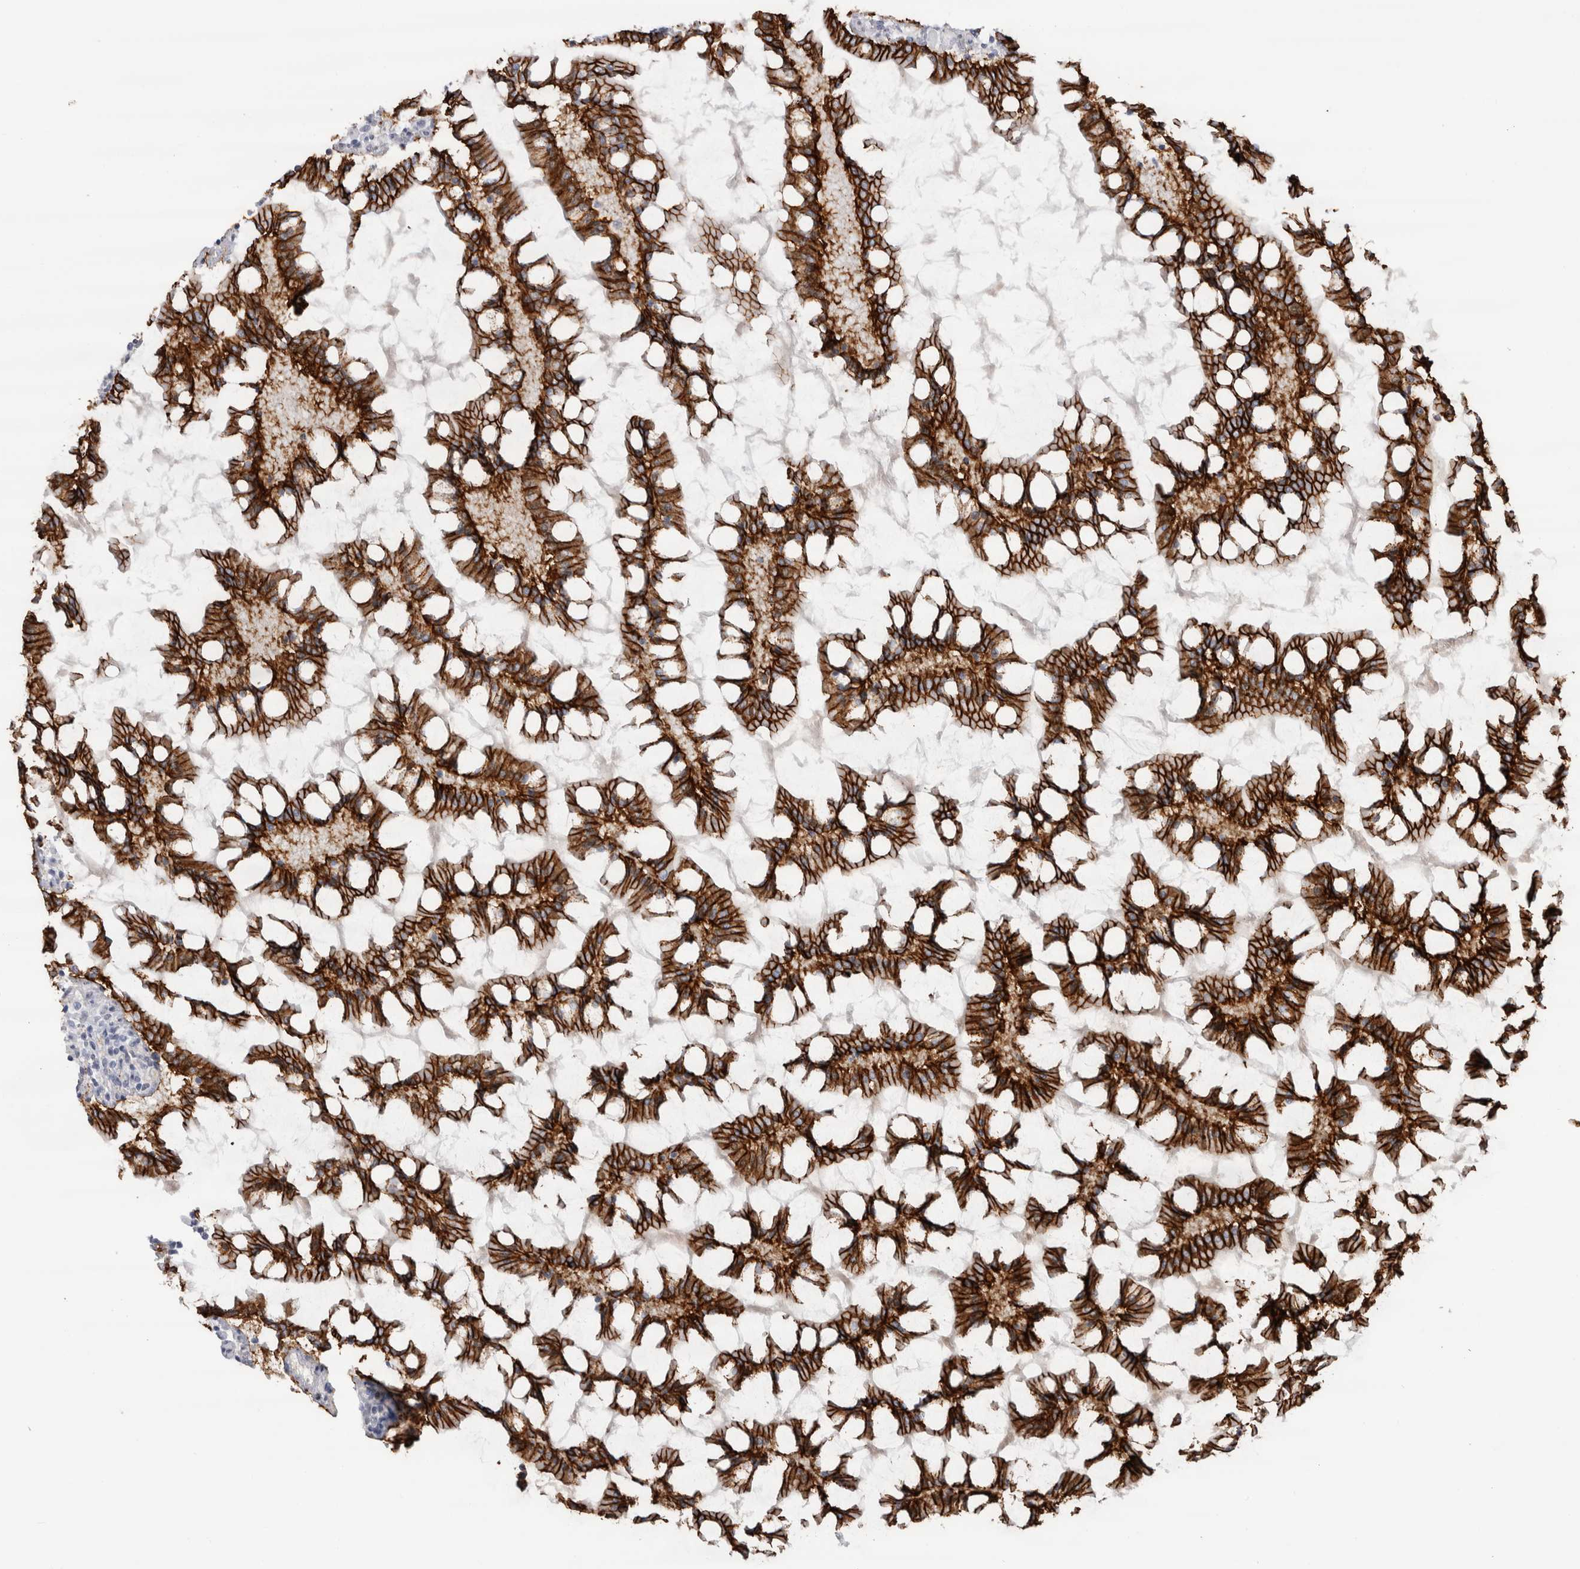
{"staining": {"intensity": "strong", "quantity": ">75%", "location": "cytoplasmic/membranous"}, "tissue": "small intestine", "cell_type": "Glandular cells", "image_type": "normal", "snomed": [{"axis": "morphology", "description": "Normal tissue, NOS"}, {"axis": "topography", "description": "Small intestine"}], "caption": "Immunohistochemical staining of benign human small intestine reveals strong cytoplasmic/membranous protein expression in about >75% of glandular cells.", "gene": "CDH17", "patient": {"sex": "male", "age": 41}}